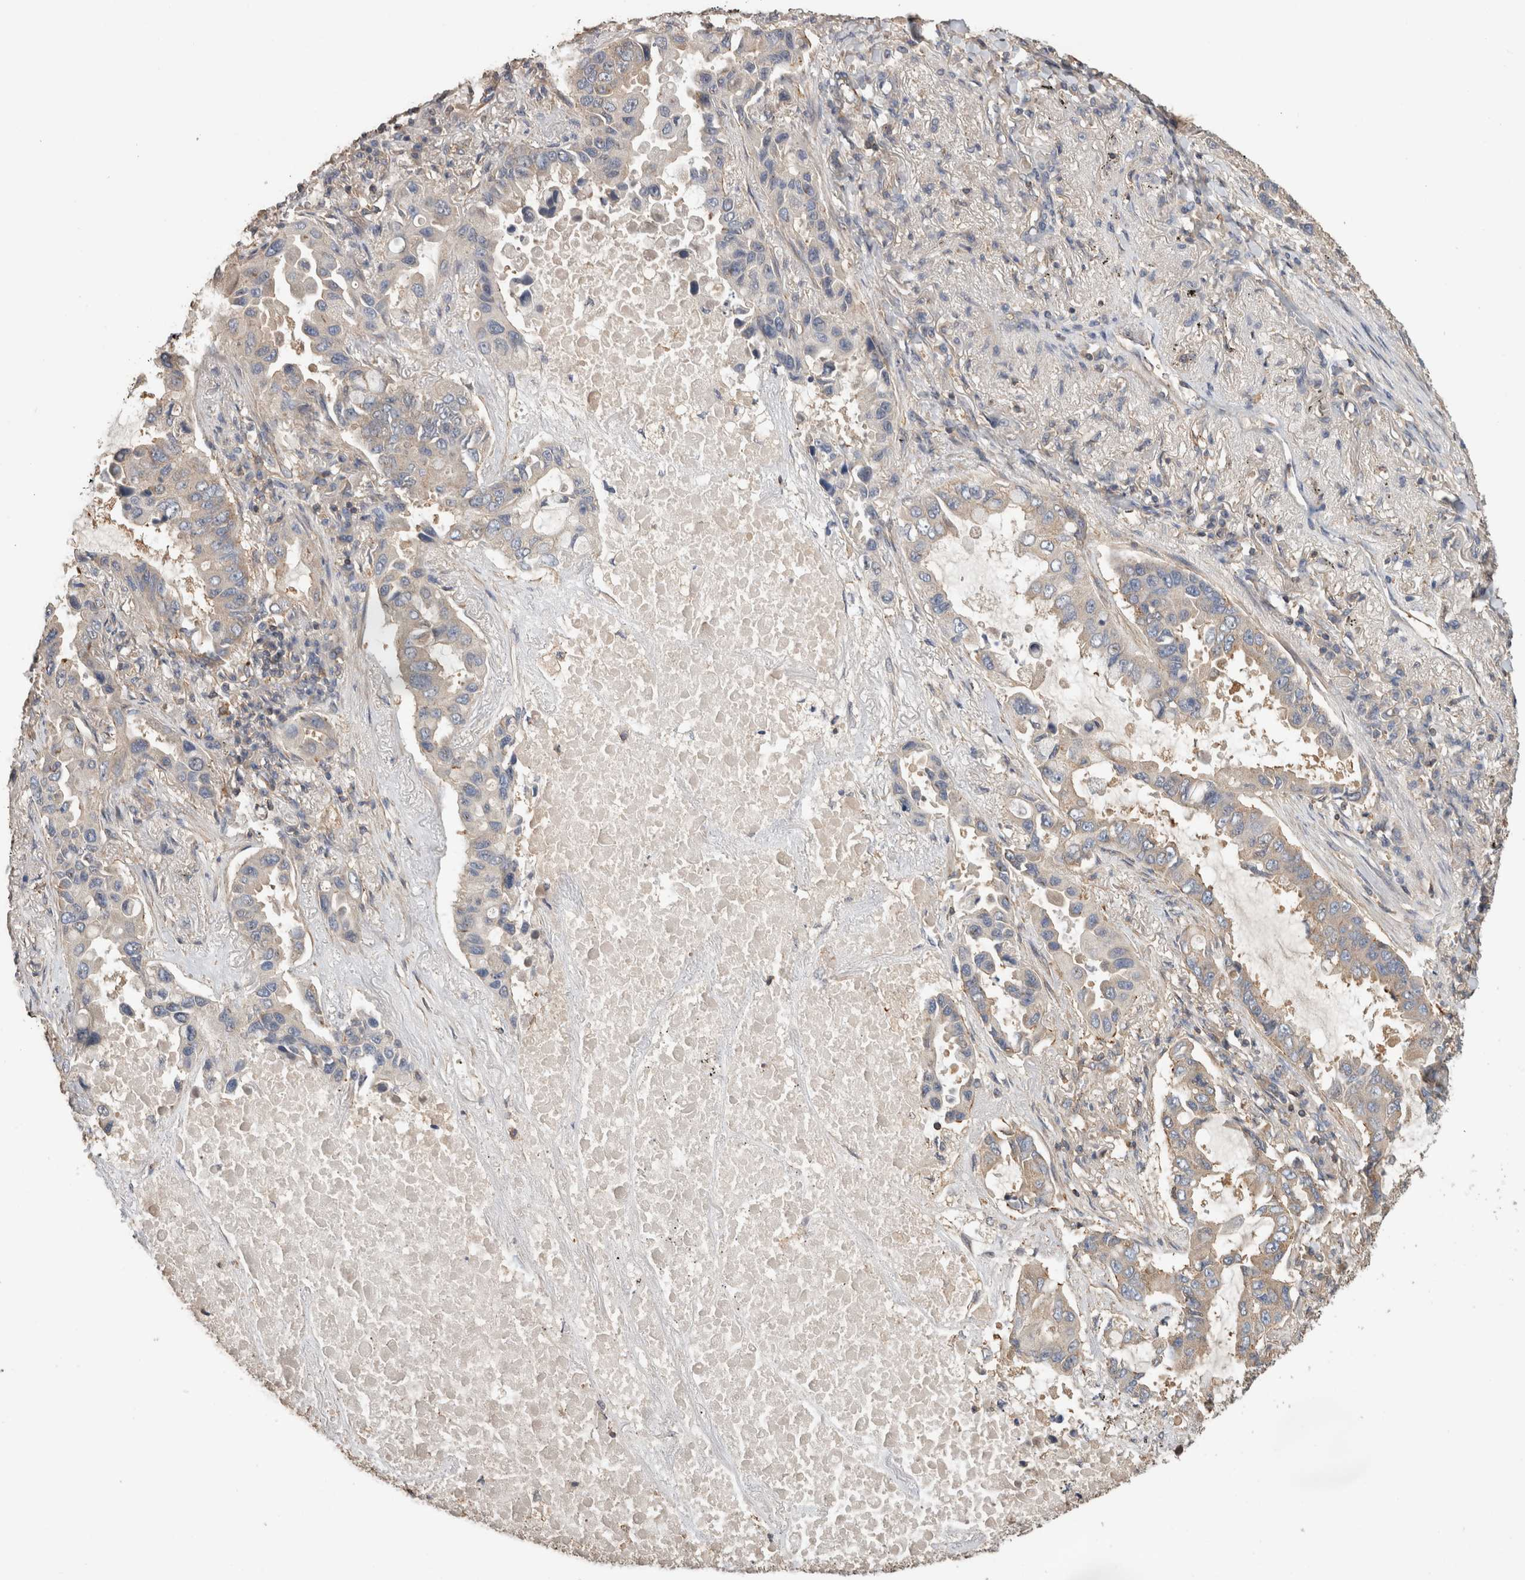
{"staining": {"intensity": "negative", "quantity": "none", "location": "none"}, "tissue": "lung cancer", "cell_type": "Tumor cells", "image_type": "cancer", "snomed": [{"axis": "morphology", "description": "Adenocarcinoma, NOS"}, {"axis": "topography", "description": "Lung"}], "caption": "Tumor cells show no significant protein staining in lung cancer (adenocarcinoma).", "gene": "EIF4G3", "patient": {"sex": "male", "age": 64}}